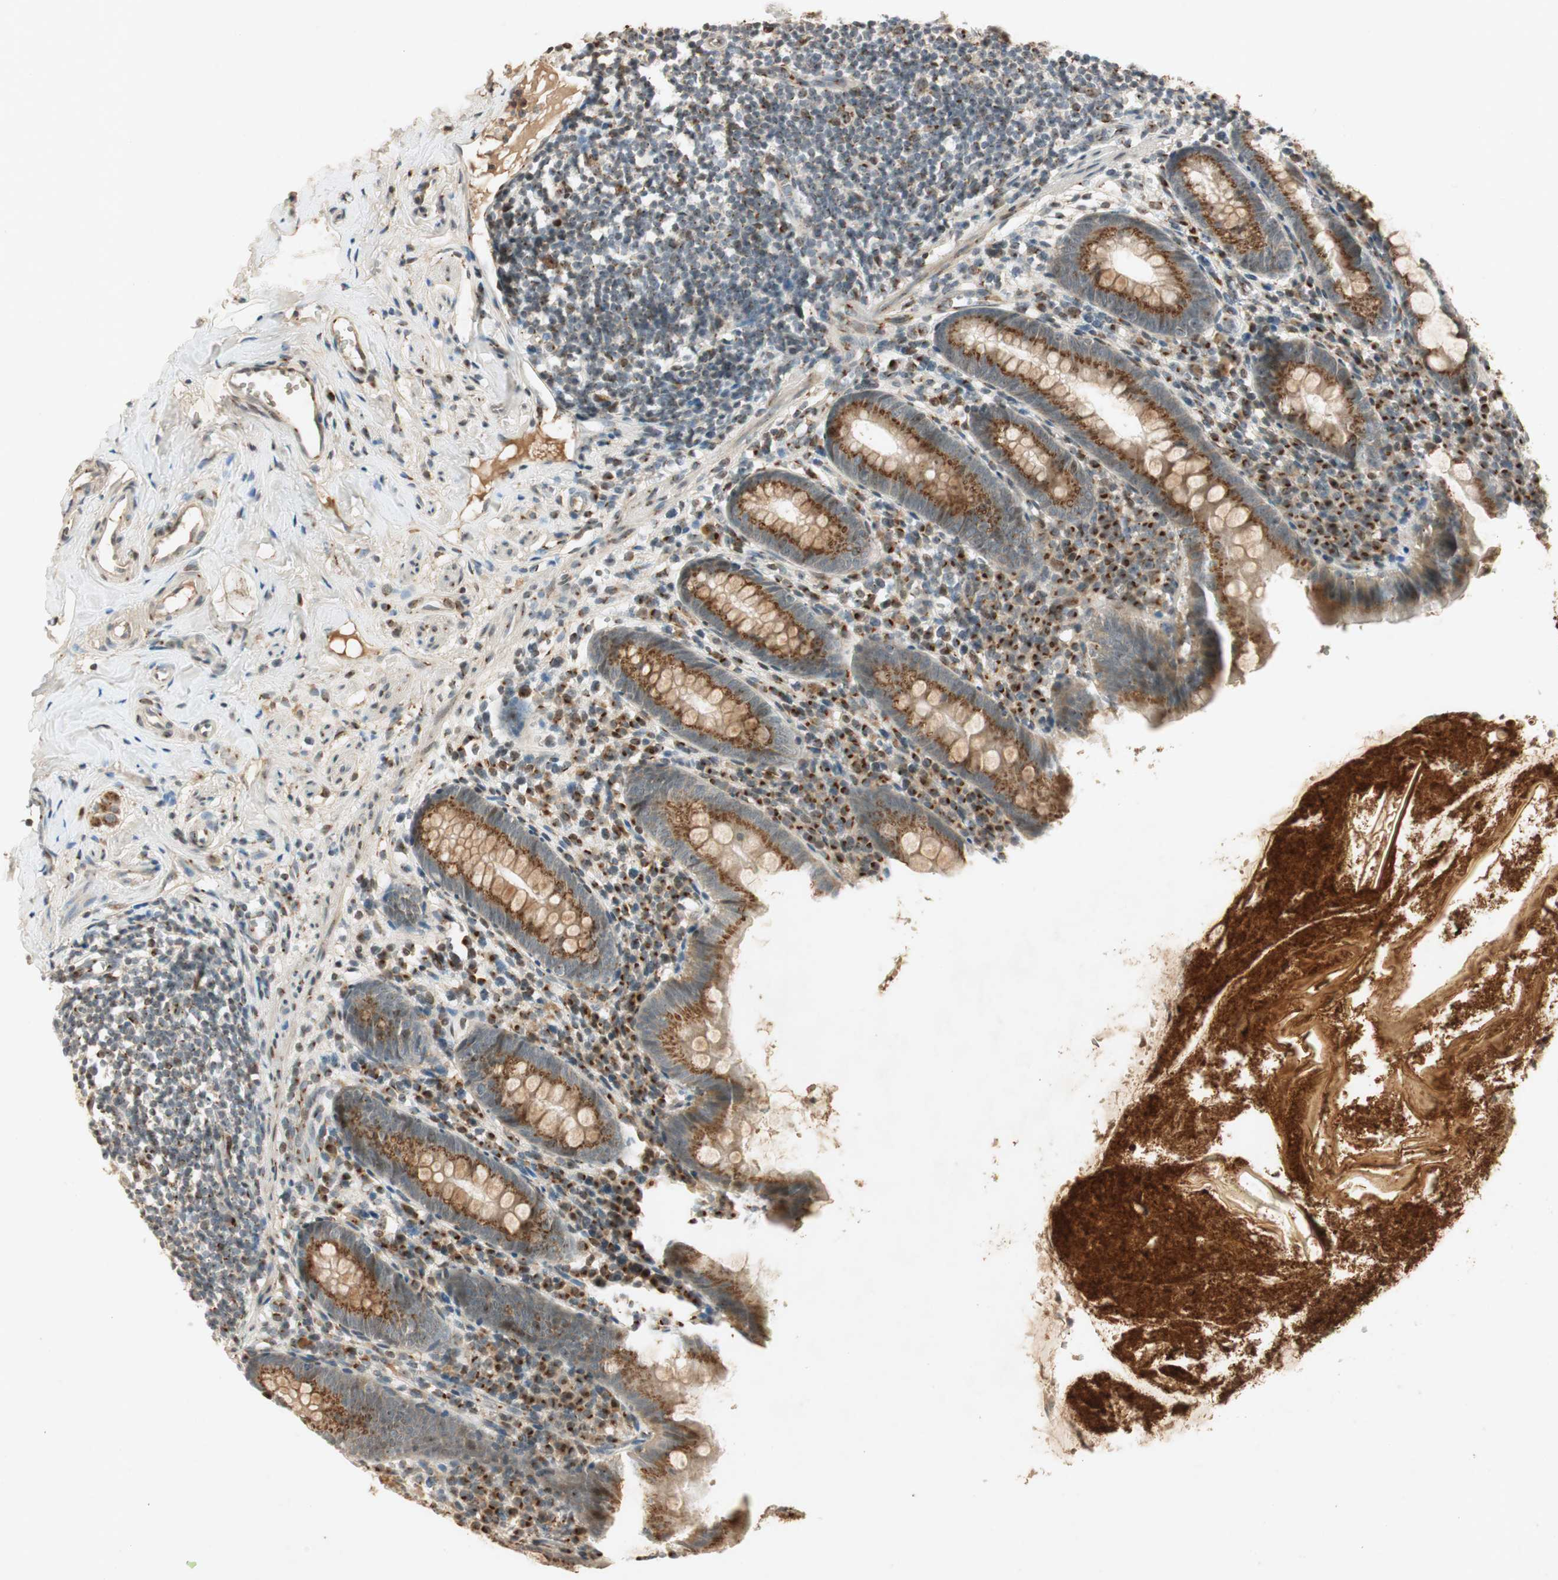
{"staining": {"intensity": "moderate", "quantity": ">75%", "location": "cytoplasmic/membranous"}, "tissue": "appendix", "cell_type": "Glandular cells", "image_type": "normal", "snomed": [{"axis": "morphology", "description": "Normal tissue, NOS"}, {"axis": "topography", "description": "Appendix"}], "caption": "DAB (3,3'-diaminobenzidine) immunohistochemical staining of benign human appendix exhibits moderate cytoplasmic/membranous protein expression in approximately >75% of glandular cells. (DAB = brown stain, brightfield microscopy at high magnification).", "gene": "NEO1", "patient": {"sex": "male", "age": 52}}